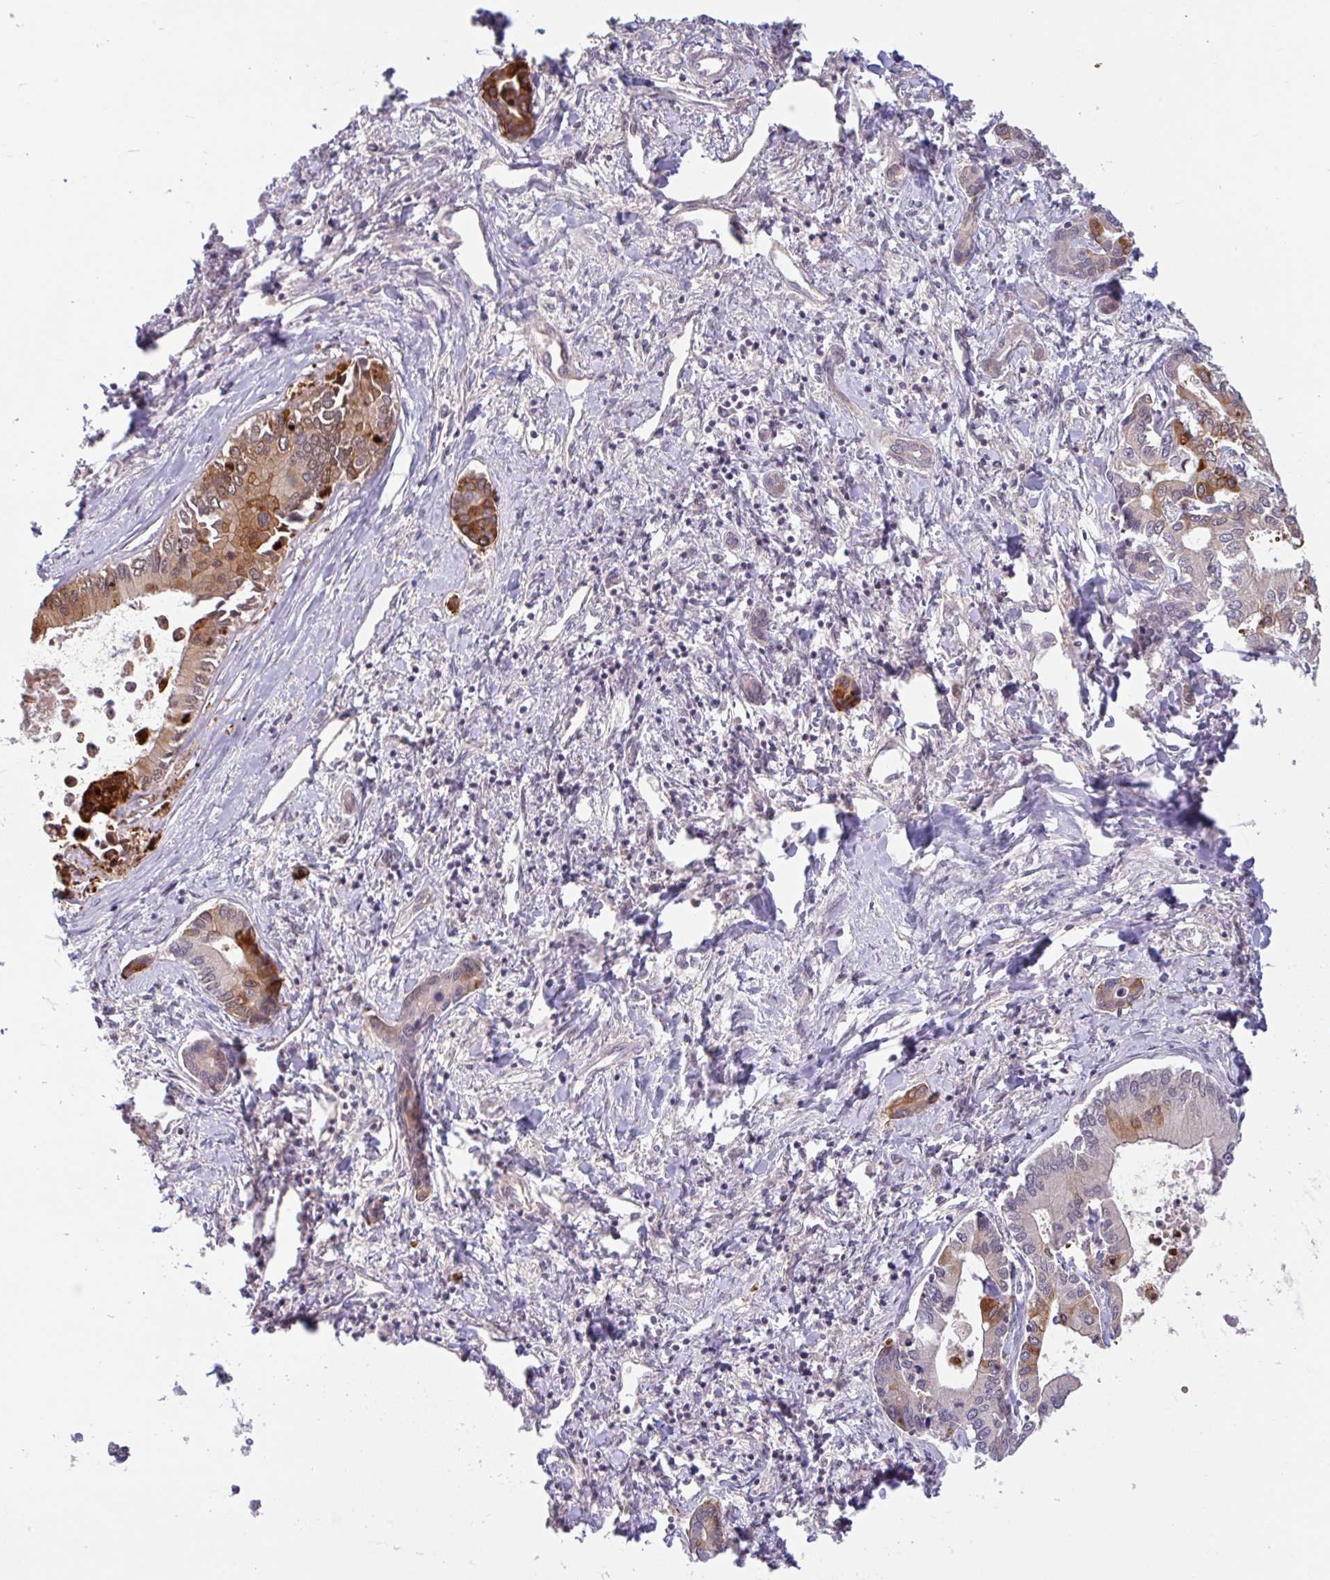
{"staining": {"intensity": "strong", "quantity": "25%-75%", "location": "cytoplasmic/membranous"}, "tissue": "liver cancer", "cell_type": "Tumor cells", "image_type": "cancer", "snomed": [{"axis": "morphology", "description": "Cholangiocarcinoma"}, {"axis": "topography", "description": "Liver"}], "caption": "Approximately 25%-75% of tumor cells in human liver cancer (cholangiocarcinoma) reveal strong cytoplasmic/membranous protein positivity as visualized by brown immunohistochemical staining.", "gene": "CTSE", "patient": {"sex": "male", "age": 66}}